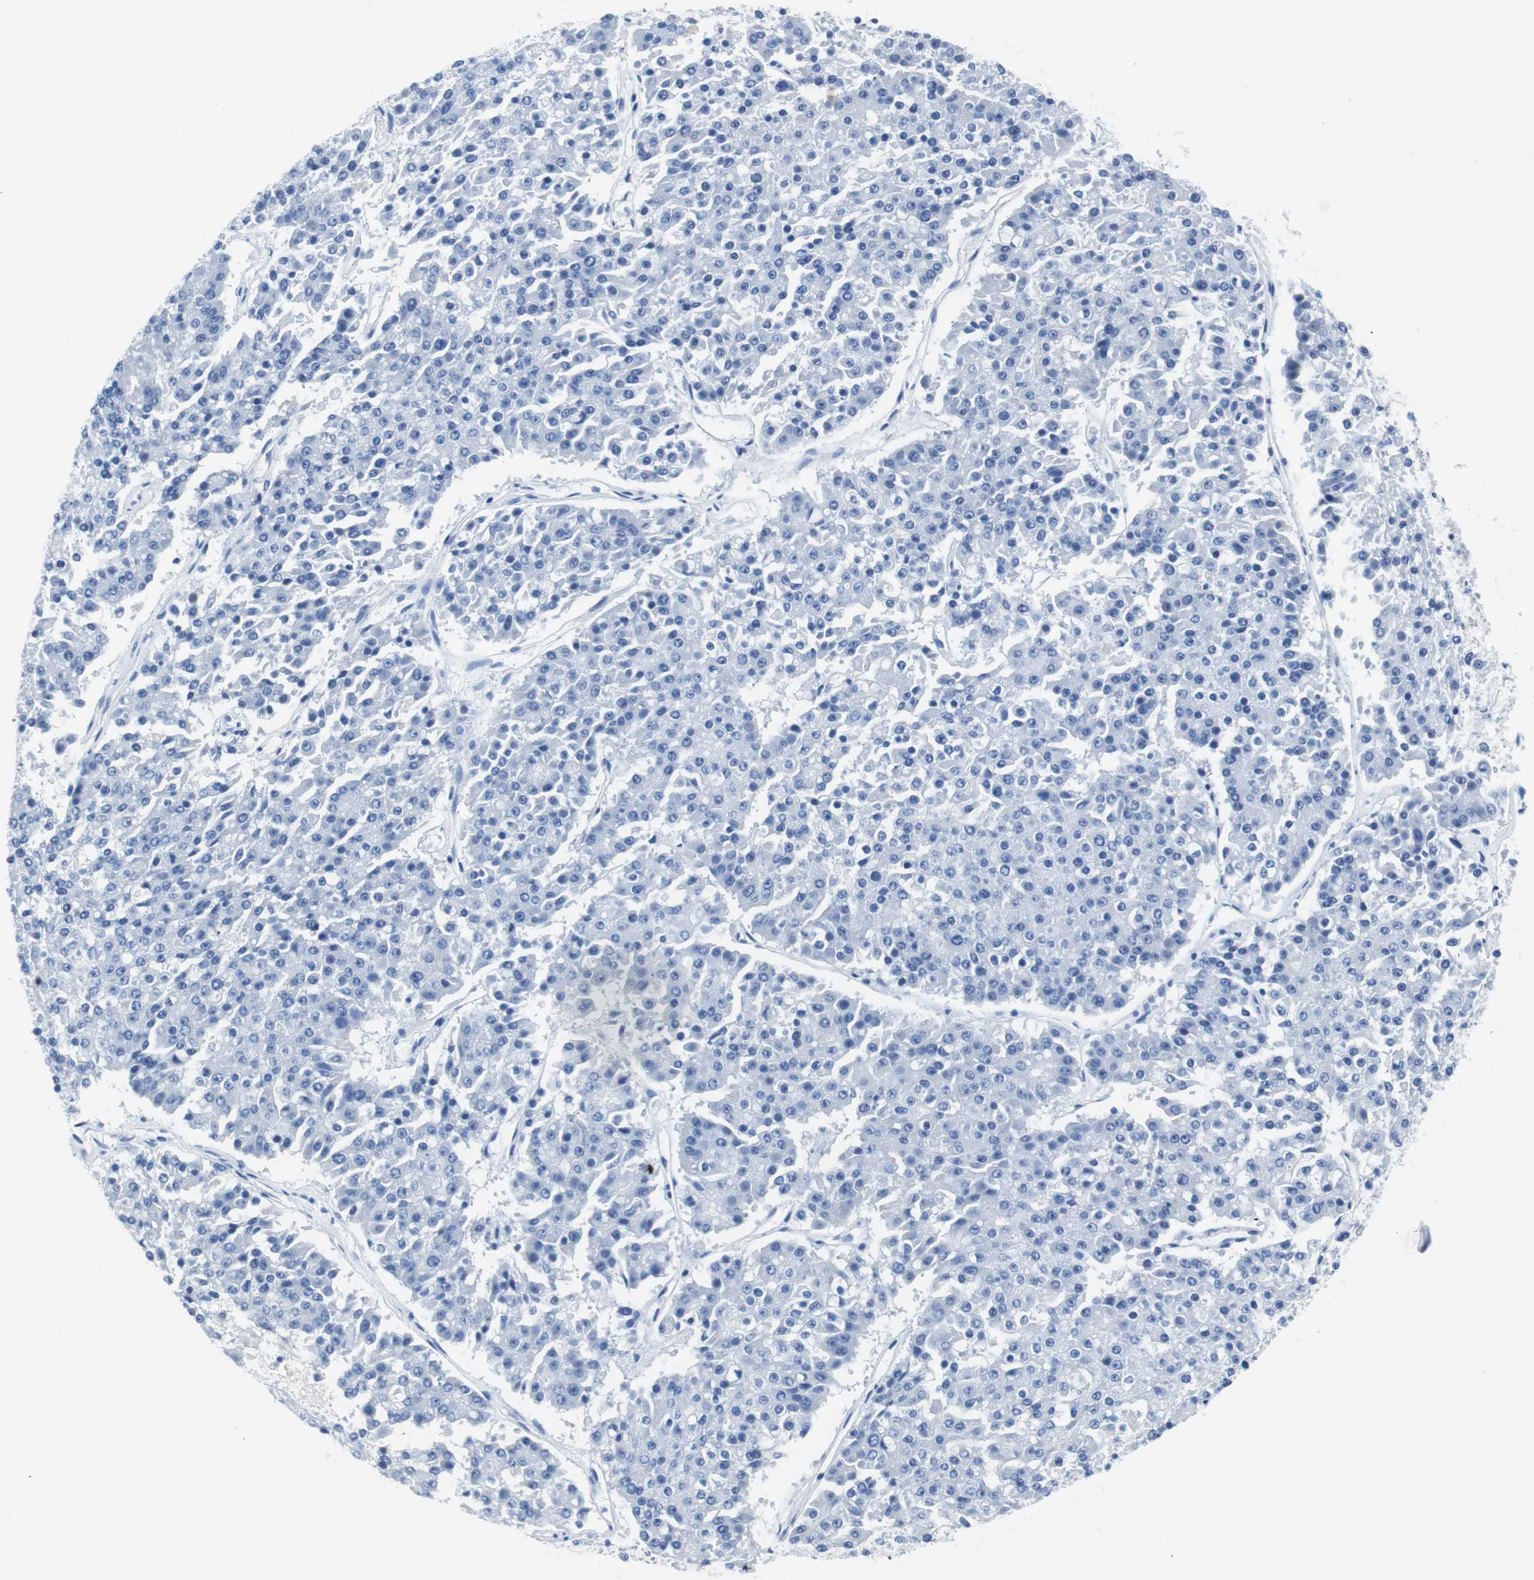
{"staining": {"intensity": "negative", "quantity": "none", "location": "none"}, "tissue": "pancreatic cancer", "cell_type": "Tumor cells", "image_type": "cancer", "snomed": [{"axis": "morphology", "description": "Adenocarcinoma, NOS"}, {"axis": "topography", "description": "Pancreas"}], "caption": "Immunohistochemical staining of pancreatic adenocarcinoma reveals no significant staining in tumor cells.", "gene": "JUN", "patient": {"sex": "male", "age": 50}}